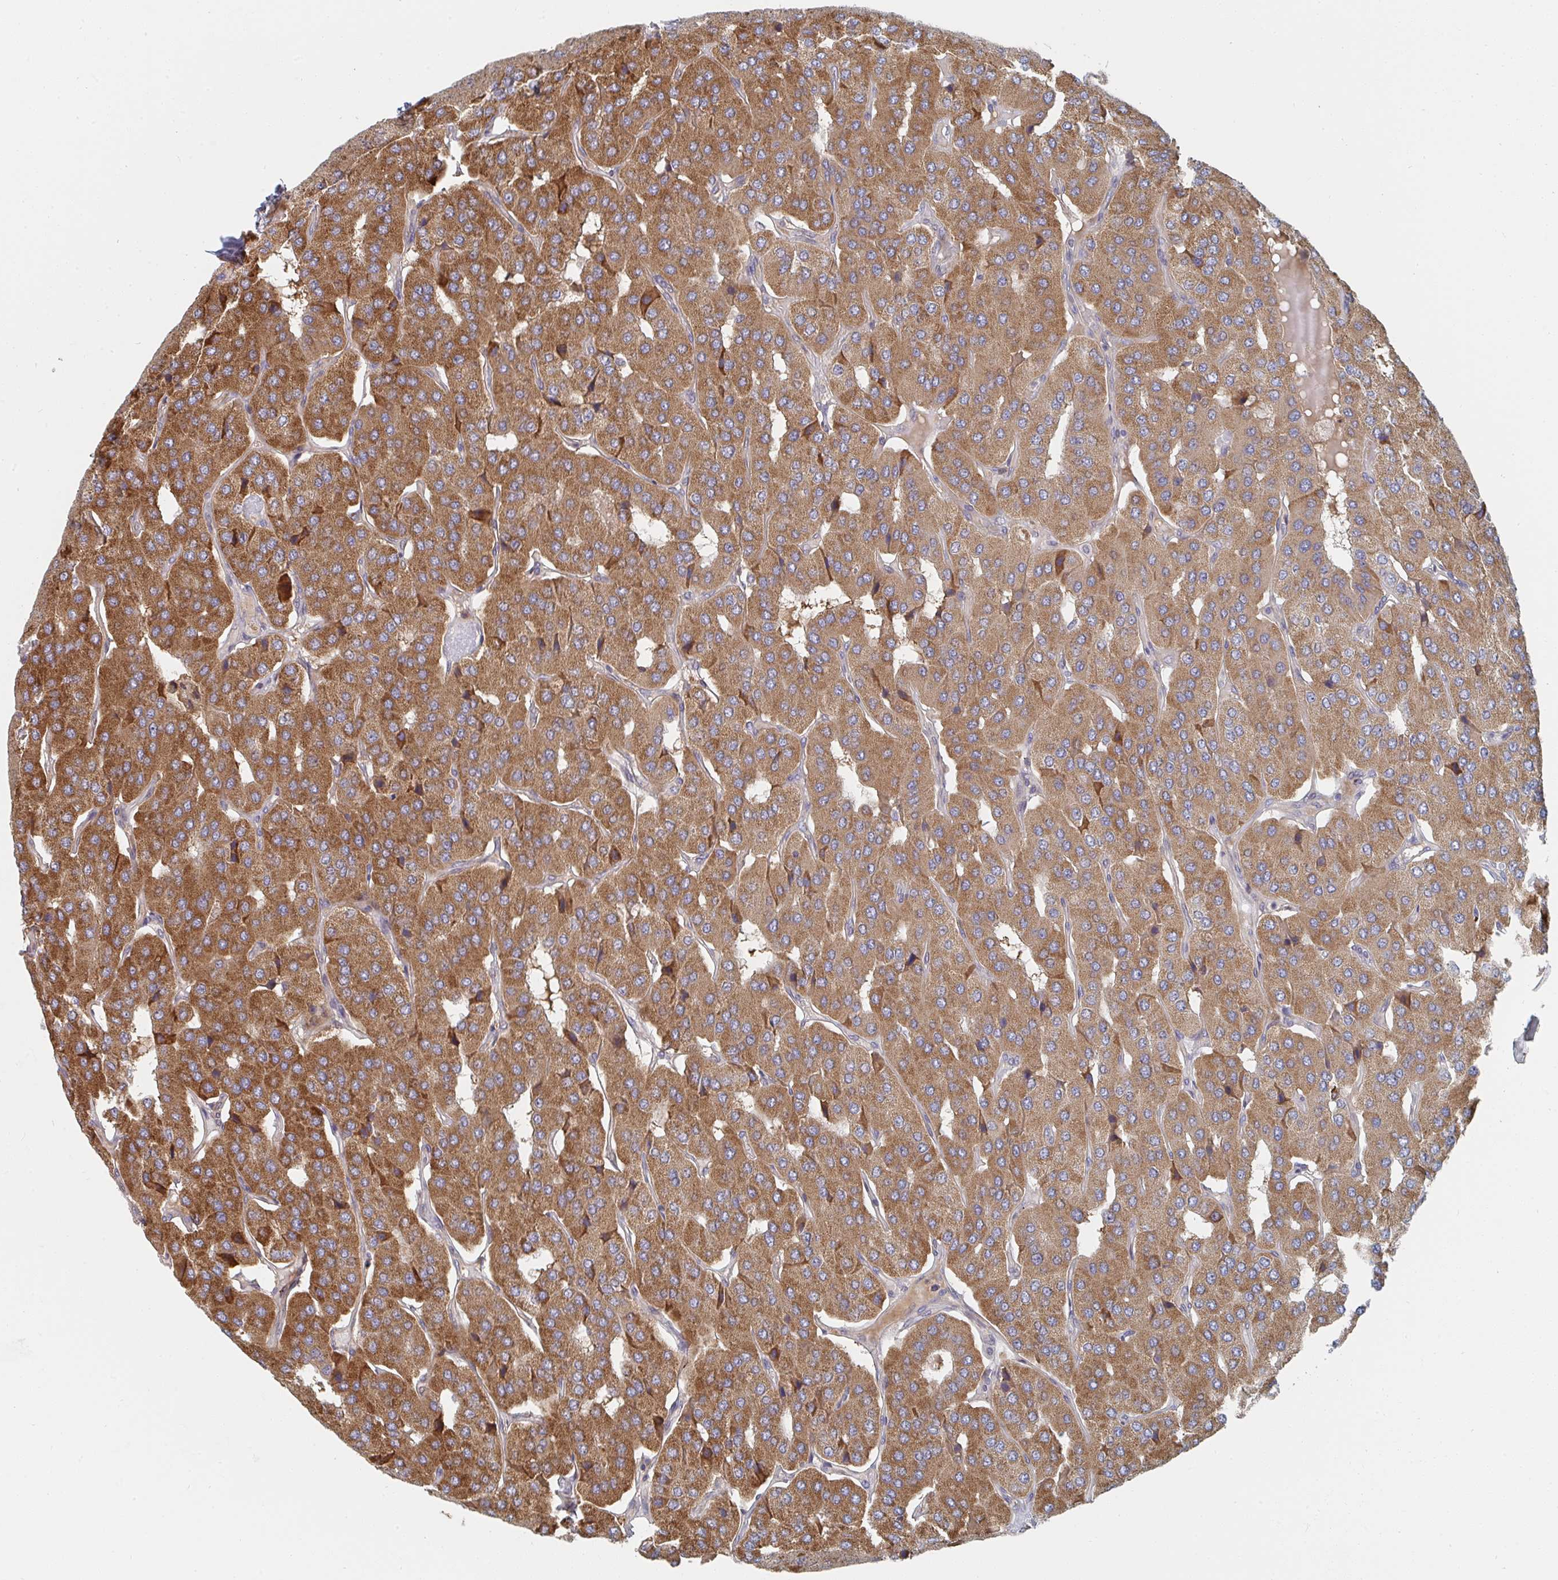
{"staining": {"intensity": "moderate", "quantity": ">75%", "location": "cytoplasmic/membranous"}, "tissue": "parathyroid gland", "cell_type": "Glandular cells", "image_type": "normal", "snomed": [{"axis": "morphology", "description": "Normal tissue, NOS"}, {"axis": "morphology", "description": "Adenoma, NOS"}, {"axis": "topography", "description": "Parathyroid gland"}], "caption": "DAB immunohistochemical staining of unremarkable parathyroid gland reveals moderate cytoplasmic/membranous protein expression in about >75% of glandular cells. (brown staining indicates protein expression, while blue staining denotes nuclei).", "gene": "PTEN", "patient": {"sex": "female", "age": 86}}